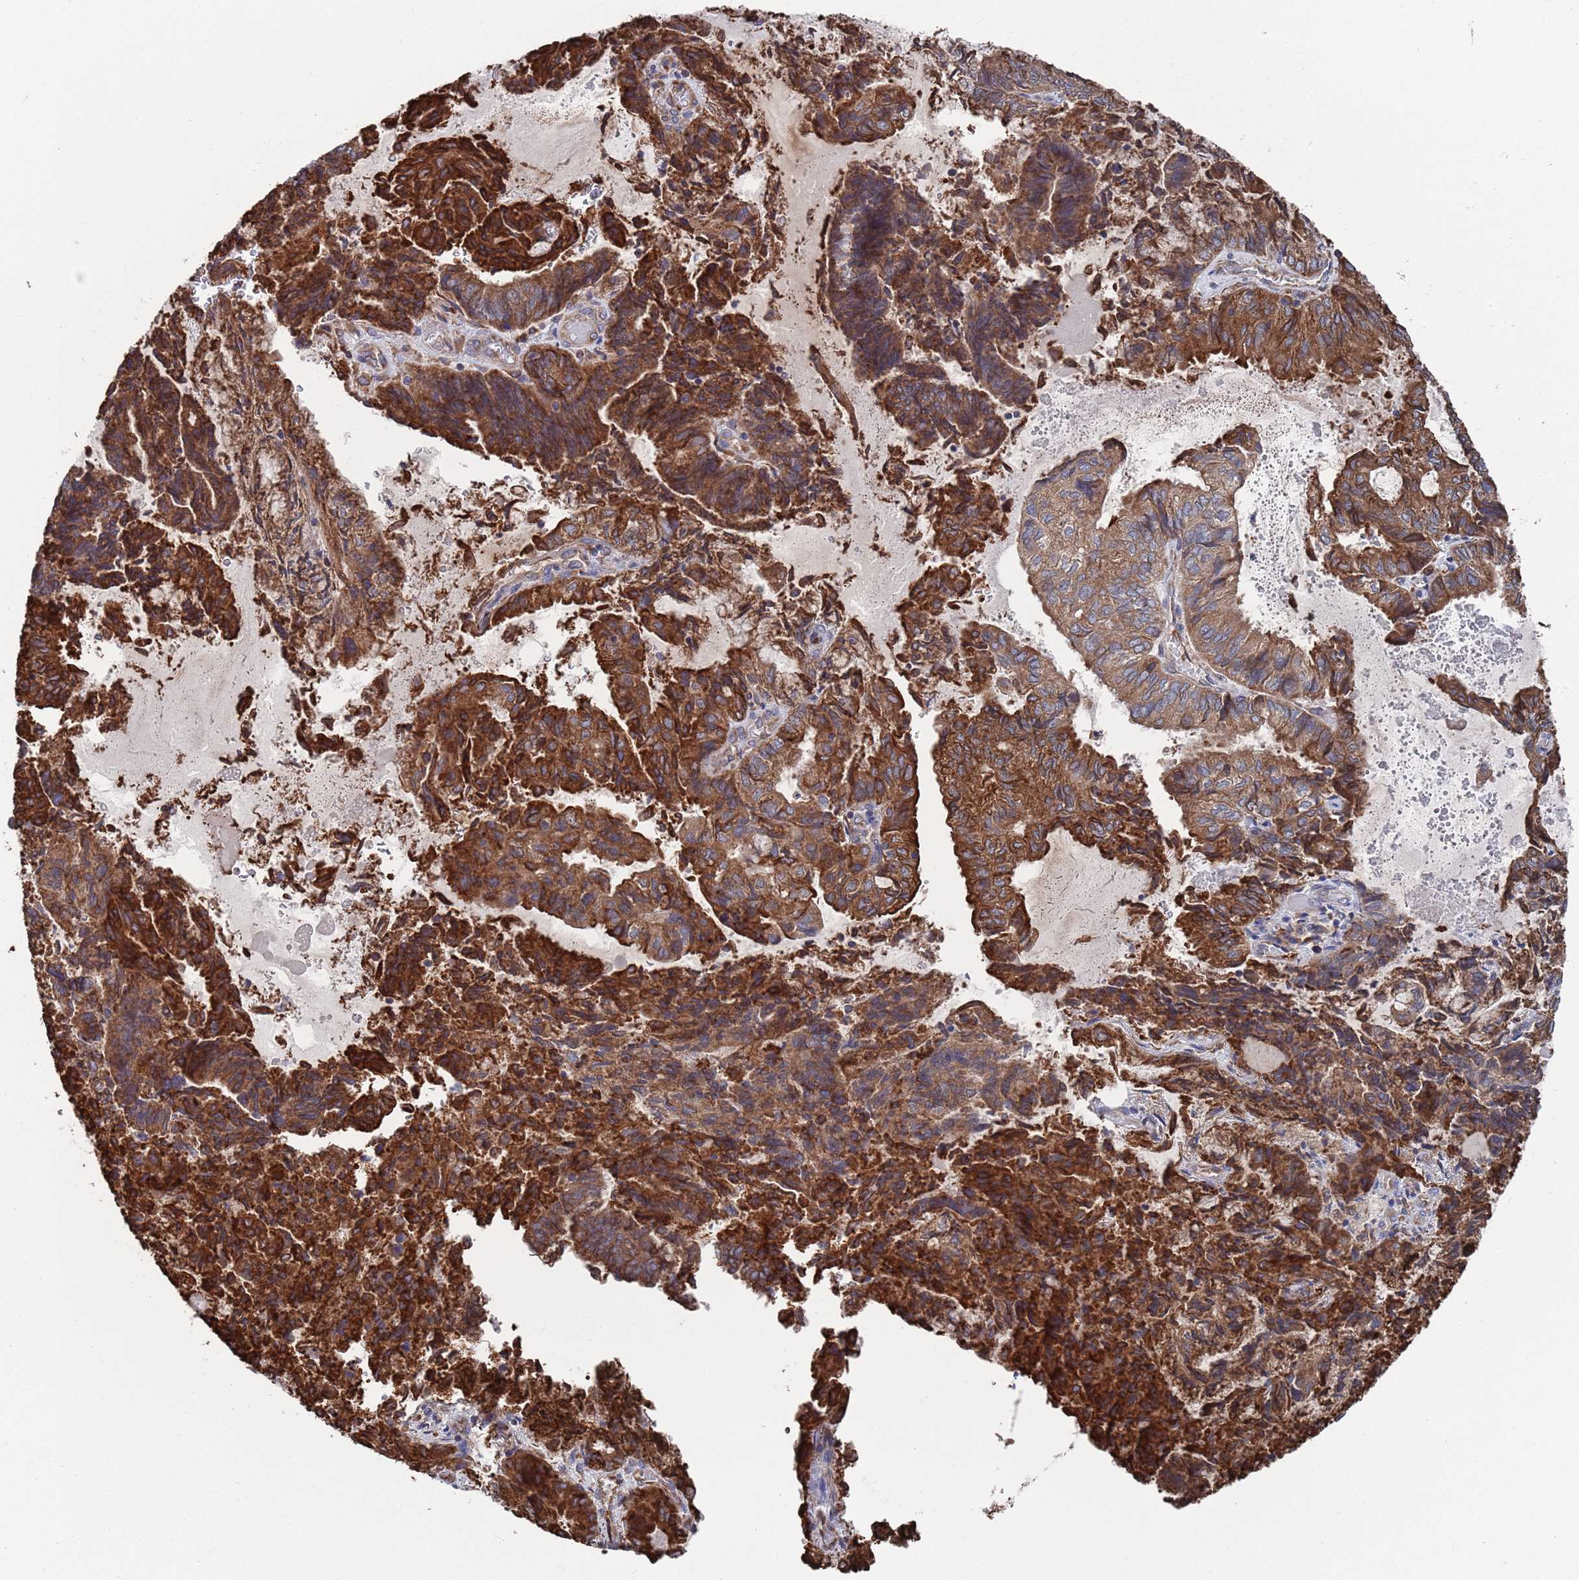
{"staining": {"intensity": "strong", "quantity": ">75%", "location": "cytoplasmic/membranous"}, "tissue": "endometrial cancer", "cell_type": "Tumor cells", "image_type": "cancer", "snomed": [{"axis": "morphology", "description": "Adenocarcinoma, NOS"}, {"axis": "topography", "description": "Endometrium"}], "caption": "Endometrial adenocarcinoma stained with immunohistochemistry (IHC) shows strong cytoplasmic/membranous expression in about >75% of tumor cells. (DAB (3,3'-diaminobenzidine) IHC with brightfield microscopy, high magnification).", "gene": "GID8", "patient": {"sex": "female", "age": 80}}